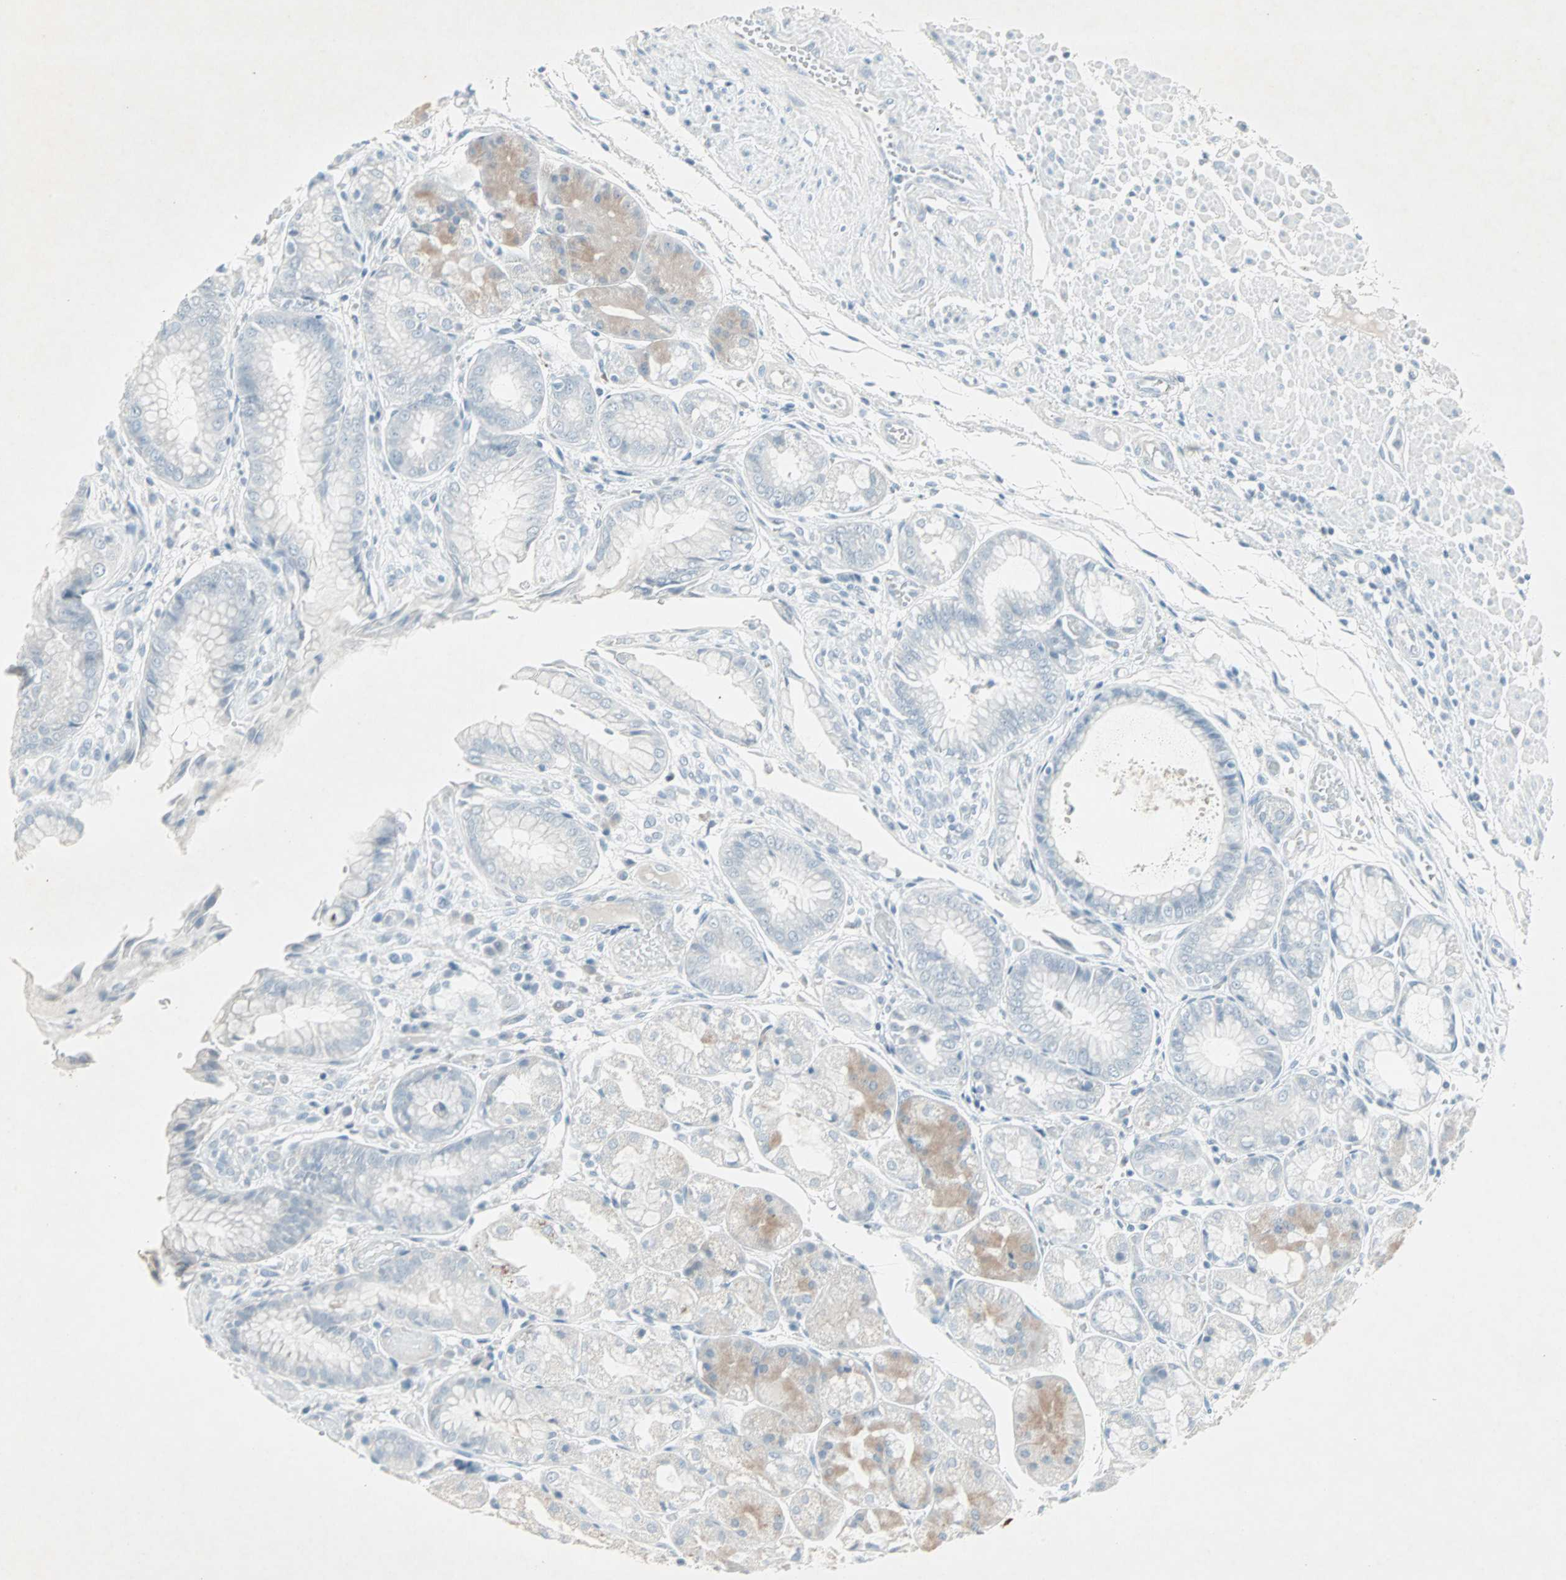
{"staining": {"intensity": "moderate", "quantity": "<25%", "location": "cytoplasmic/membranous"}, "tissue": "stomach", "cell_type": "Glandular cells", "image_type": "normal", "snomed": [{"axis": "morphology", "description": "Normal tissue, NOS"}, {"axis": "topography", "description": "Stomach, upper"}], "caption": "Stomach stained with DAB IHC demonstrates low levels of moderate cytoplasmic/membranous positivity in approximately <25% of glandular cells.", "gene": "LANCL3", "patient": {"sex": "male", "age": 72}}